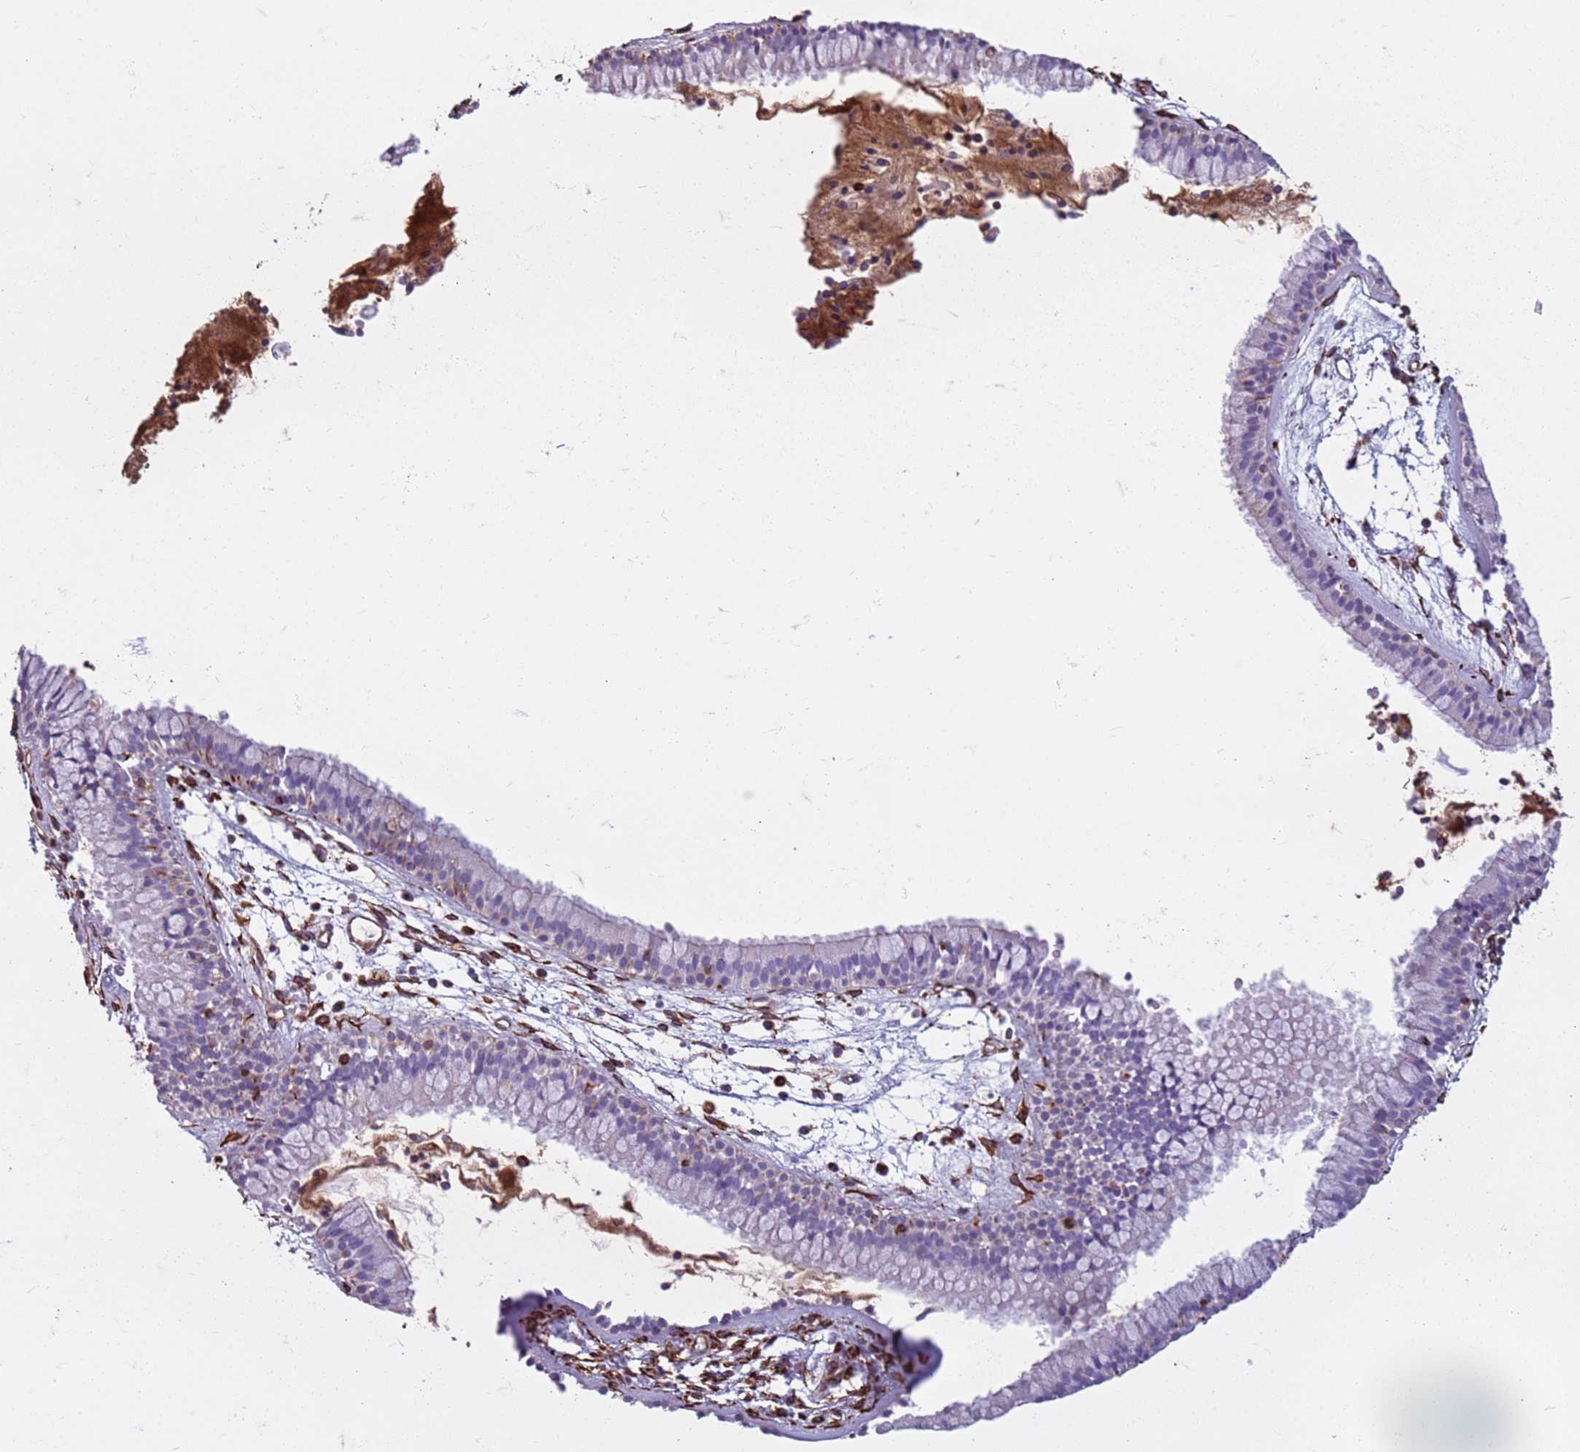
{"staining": {"intensity": "negative", "quantity": "none", "location": "none"}, "tissue": "nasopharynx", "cell_type": "Respiratory epithelial cells", "image_type": "normal", "snomed": [{"axis": "morphology", "description": "Normal tissue, NOS"}, {"axis": "topography", "description": "Nasopharynx"}], "caption": "Protein analysis of normal nasopharynx shows no significant expression in respiratory epithelial cells. (Immunohistochemistry, brightfield microscopy, high magnification).", "gene": "TAS2R38", "patient": {"sex": "male", "age": 82}}